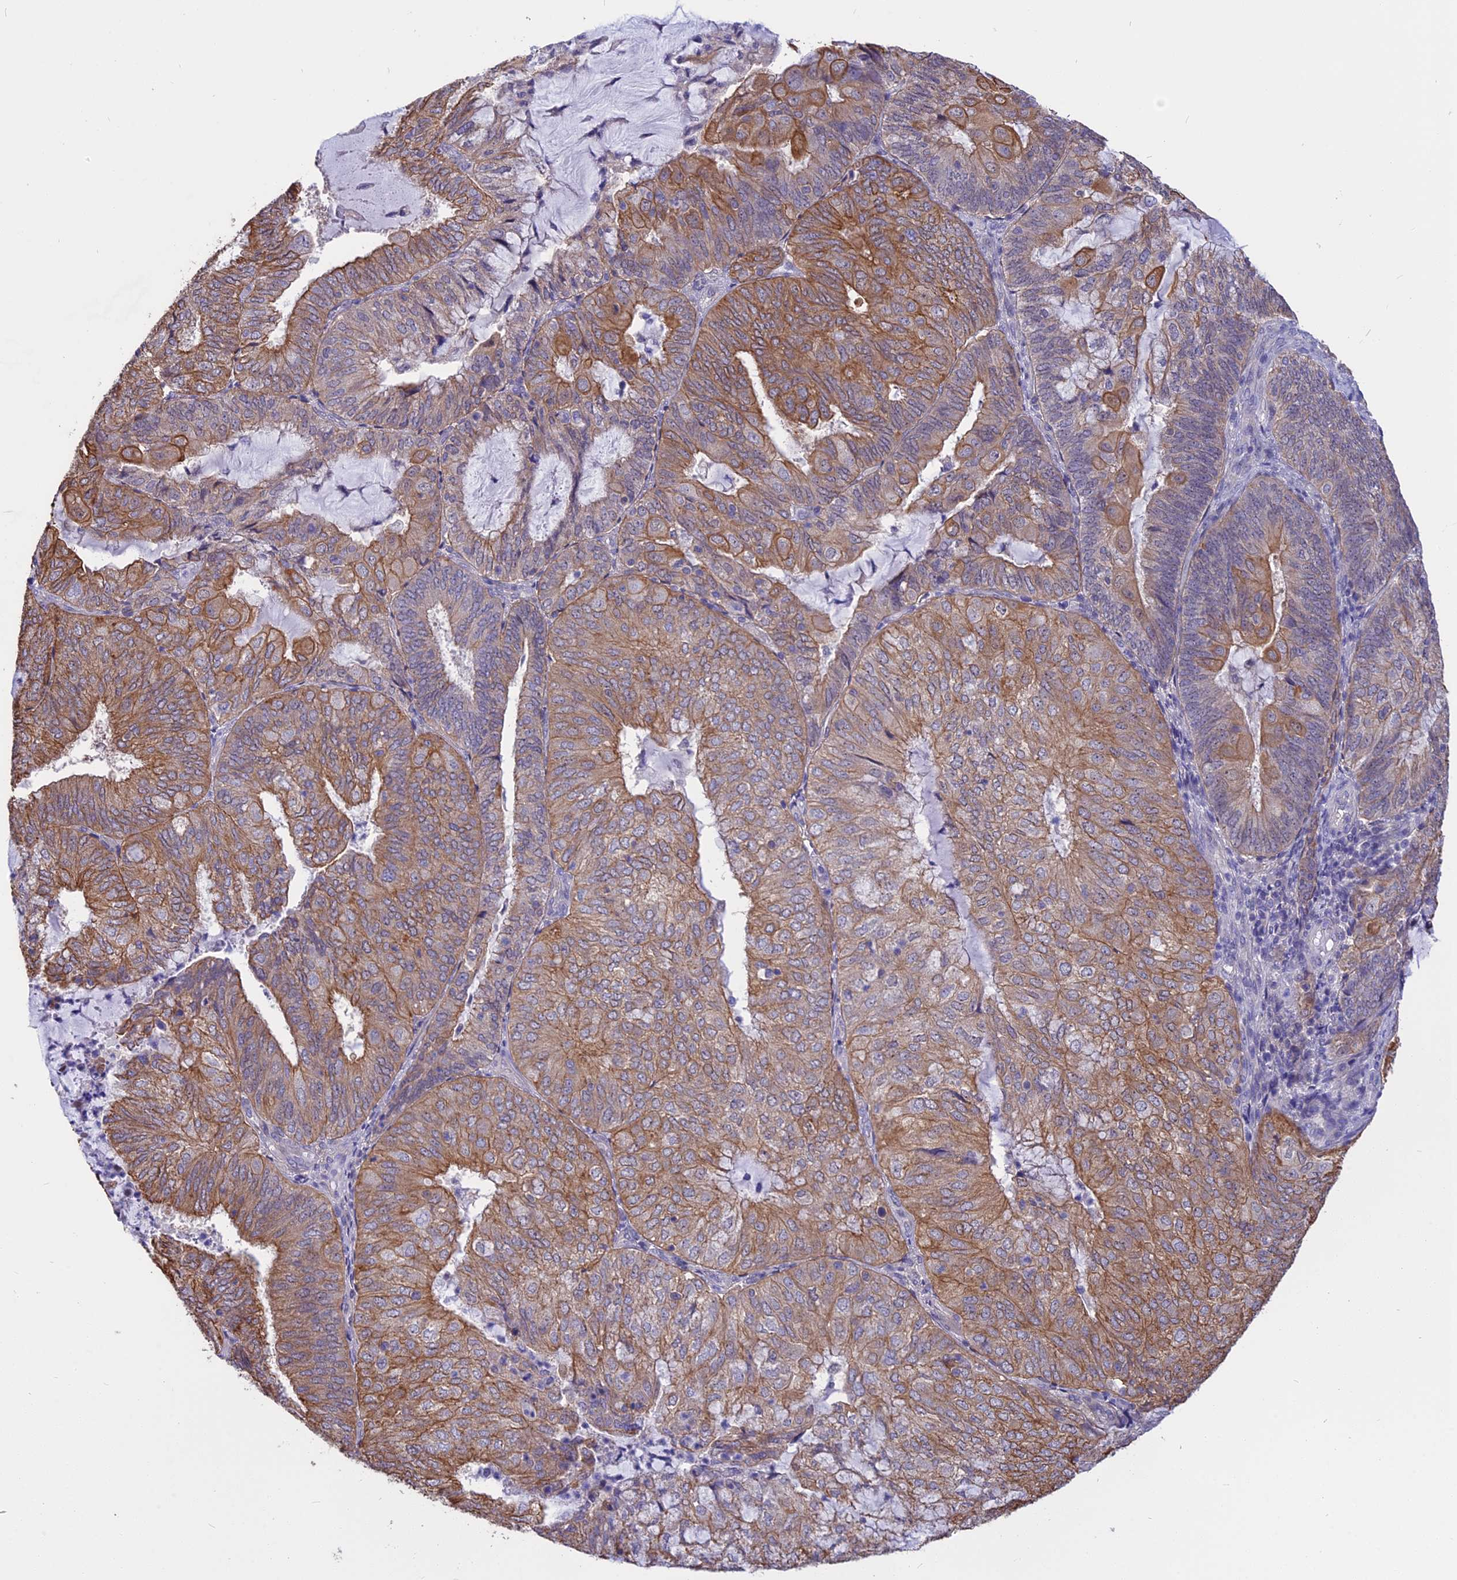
{"staining": {"intensity": "moderate", "quantity": ">75%", "location": "cytoplasmic/membranous"}, "tissue": "endometrial cancer", "cell_type": "Tumor cells", "image_type": "cancer", "snomed": [{"axis": "morphology", "description": "Adenocarcinoma, NOS"}, {"axis": "topography", "description": "Endometrium"}], "caption": "Immunohistochemical staining of endometrial cancer displays moderate cytoplasmic/membranous protein expression in approximately >75% of tumor cells.", "gene": "STUB1", "patient": {"sex": "female", "age": 81}}